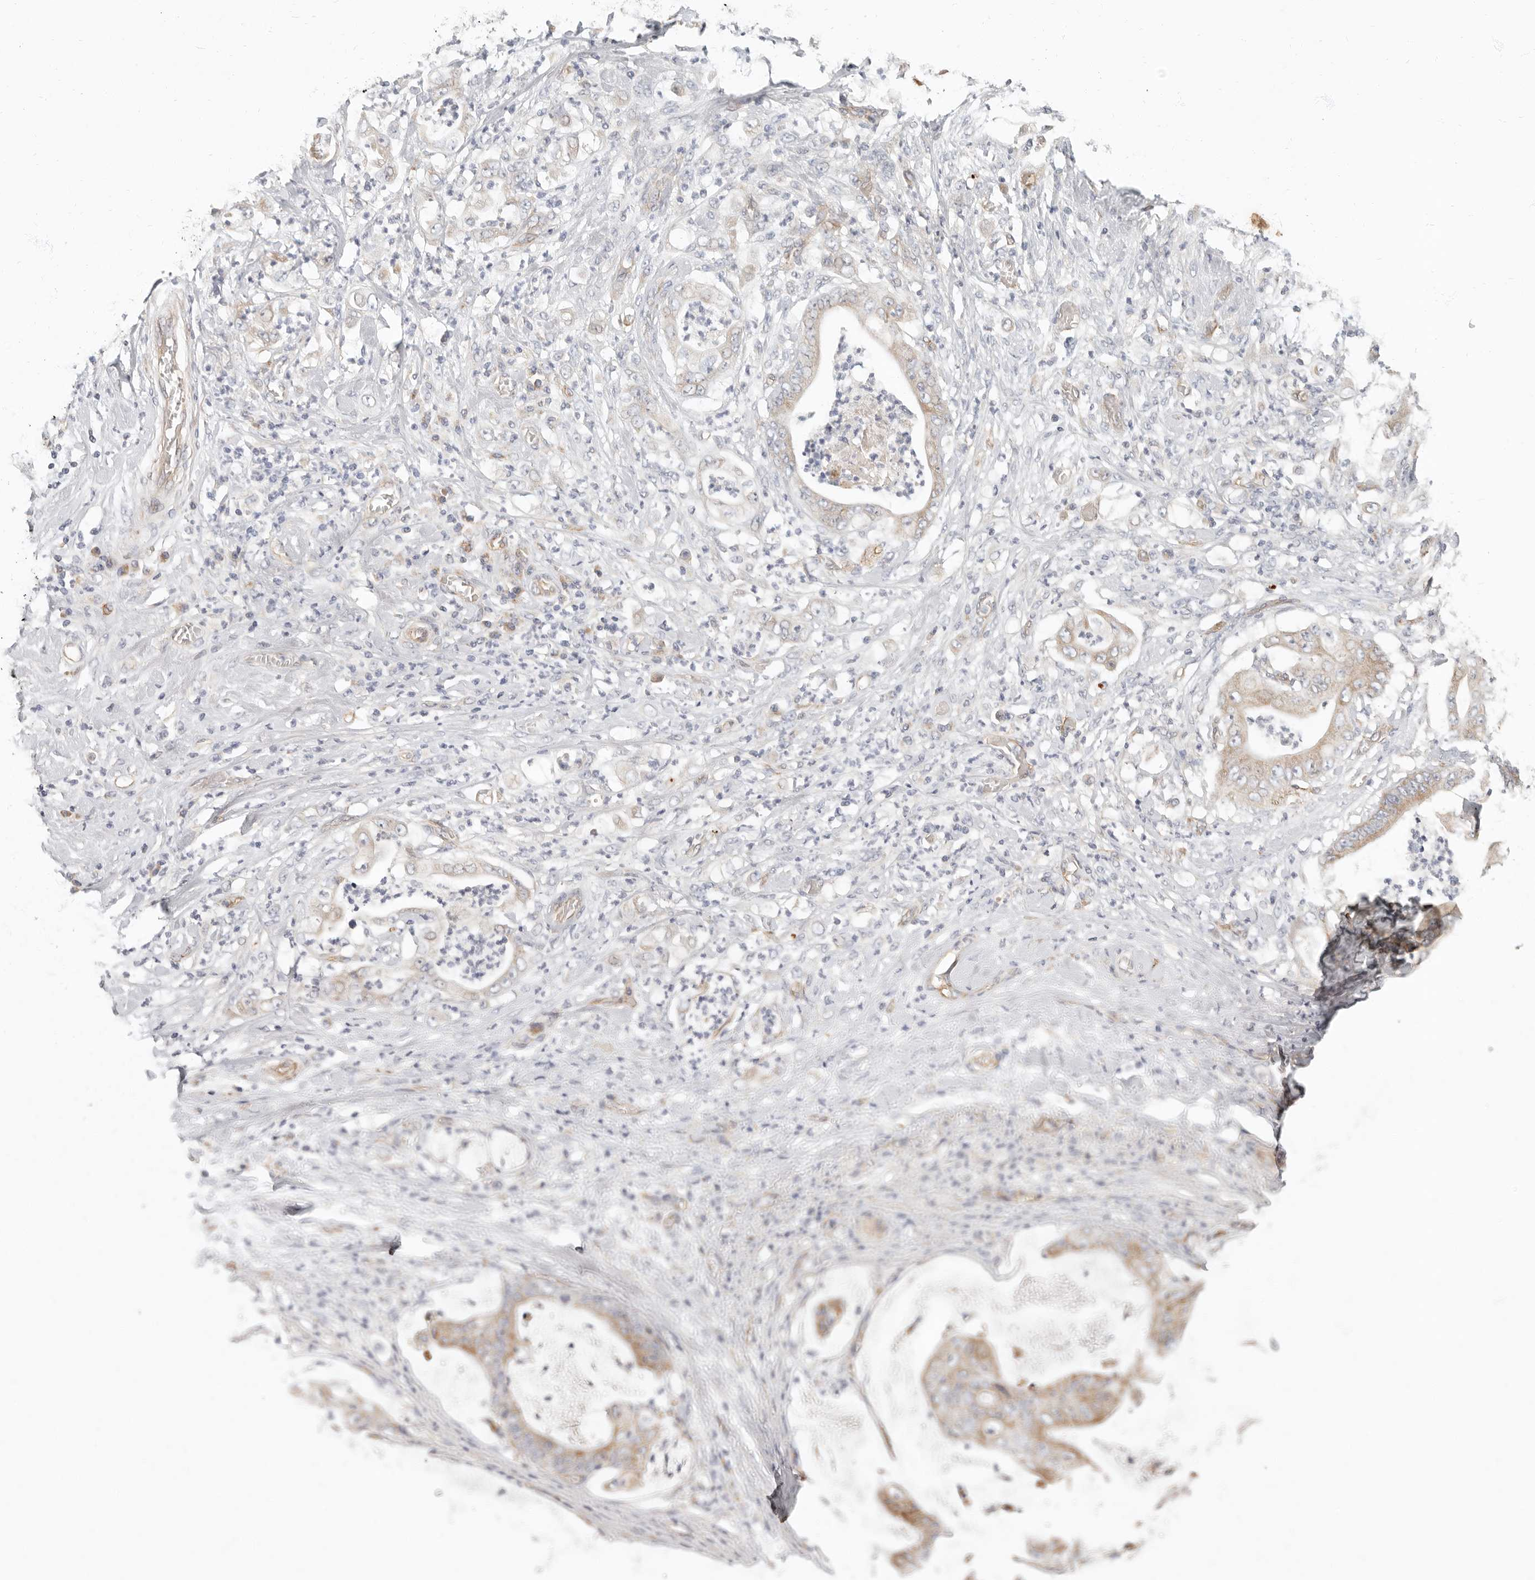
{"staining": {"intensity": "moderate", "quantity": "25%-75%", "location": "cytoplasmic/membranous"}, "tissue": "stomach cancer", "cell_type": "Tumor cells", "image_type": "cancer", "snomed": [{"axis": "morphology", "description": "Adenocarcinoma, NOS"}, {"axis": "topography", "description": "Stomach"}], "caption": "Protein analysis of adenocarcinoma (stomach) tissue displays moderate cytoplasmic/membranous staining in about 25%-75% of tumor cells. (DAB (3,3'-diaminobenzidine) = brown stain, brightfield microscopy at high magnification).", "gene": "SPRING1", "patient": {"sex": "female", "age": 73}}